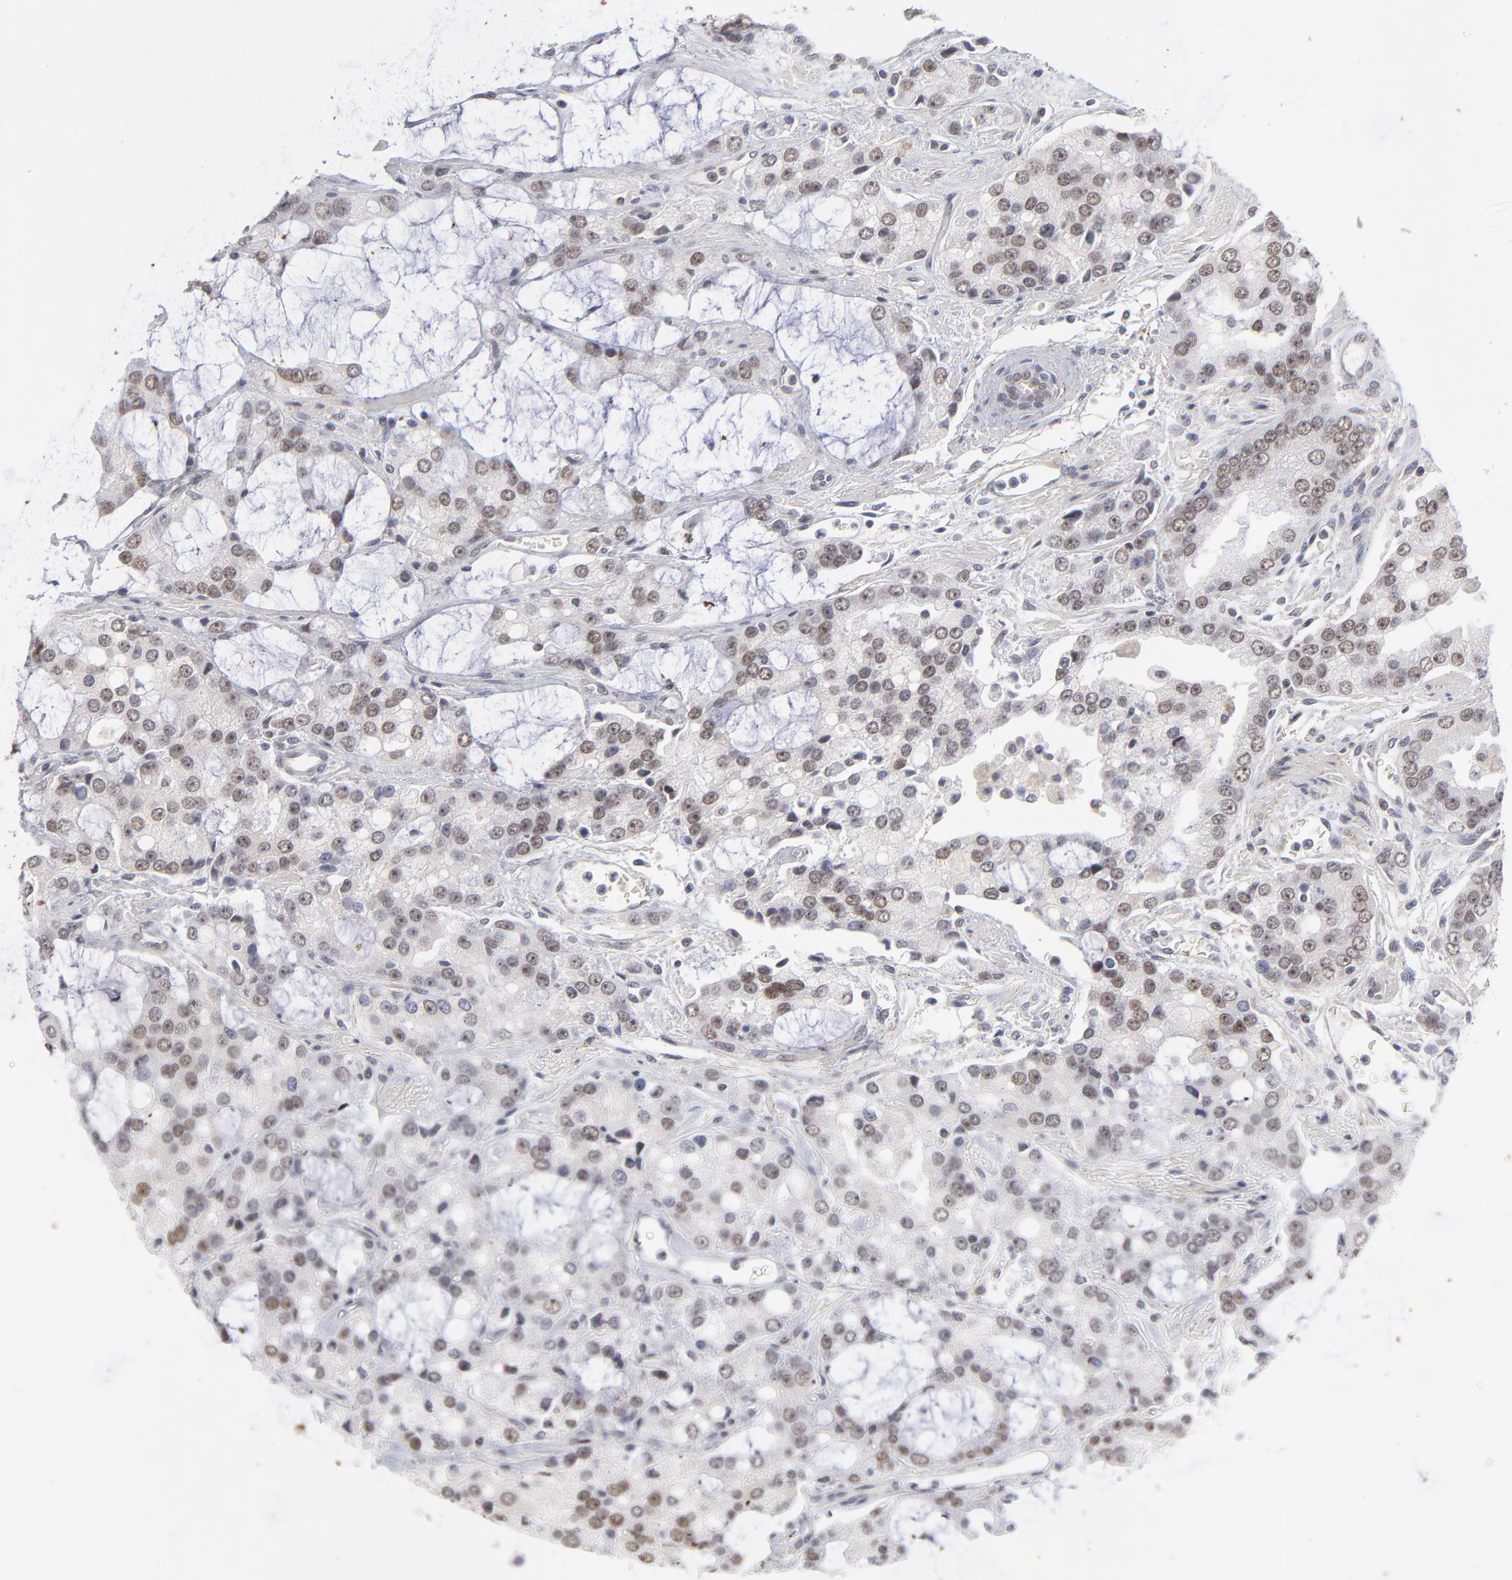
{"staining": {"intensity": "weak", "quantity": "25%-75%", "location": "nuclear"}, "tissue": "prostate cancer", "cell_type": "Tumor cells", "image_type": "cancer", "snomed": [{"axis": "morphology", "description": "Adenocarcinoma, High grade"}, {"axis": "topography", "description": "Prostate"}], "caption": "This image shows adenocarcinoma (high-grade) (prostate) stained with immunohistochemistry to label a protein in brown. The nuclear of tumor cells show weak positivity for the protein. Nuclei are counter-stained blue.", "gene": "NBN", "patient": {"sex": "male", "age": 67}}